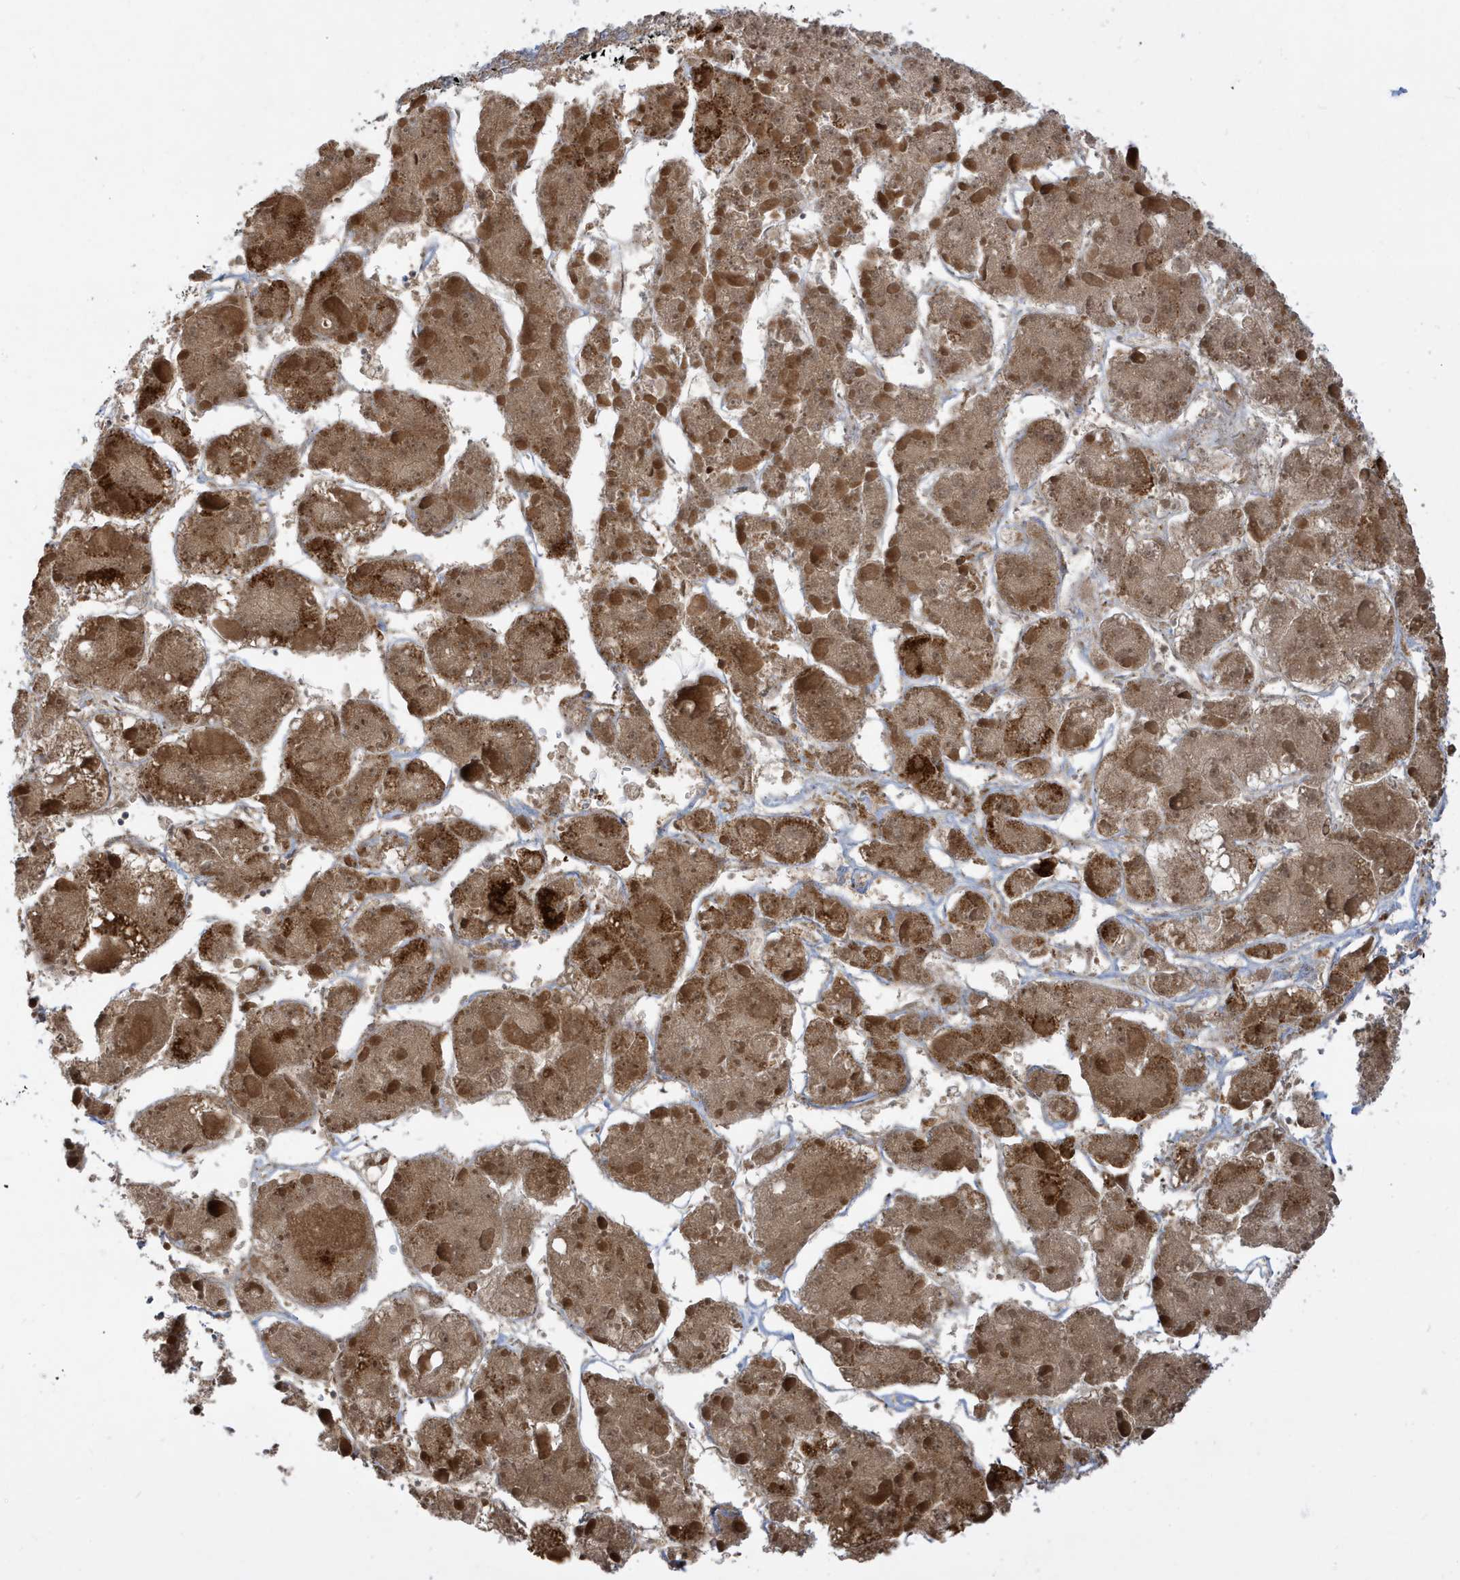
{"staining": {"intensity": "moderate", "quantity": ">75%", "location": "cytoplasmic/membranous,nuclear"}, "tissue": "liver cancer", "cell_type": "Tumor cells", "image_type": "cancer", "snomed": [{"axis": "morphology", "description": "Carcinoma, Hepatocellular, NOS"}, {"axis": "topography", "description": "Liver"}], "caption": "Liver cancer (hepatocellular carcinoma) tissue displays moderate cytoplasmic/membranous and nuclear positivity in approximately >75% of tumor cells The protein is stained brown, and the nuclei are stained in blue (DAB (3,3'-diaminobenzidine) IHC with brightfield microscopy, high magnification).", "gene": "IFT57", "patient": {"sex": "female", "age": 73}}